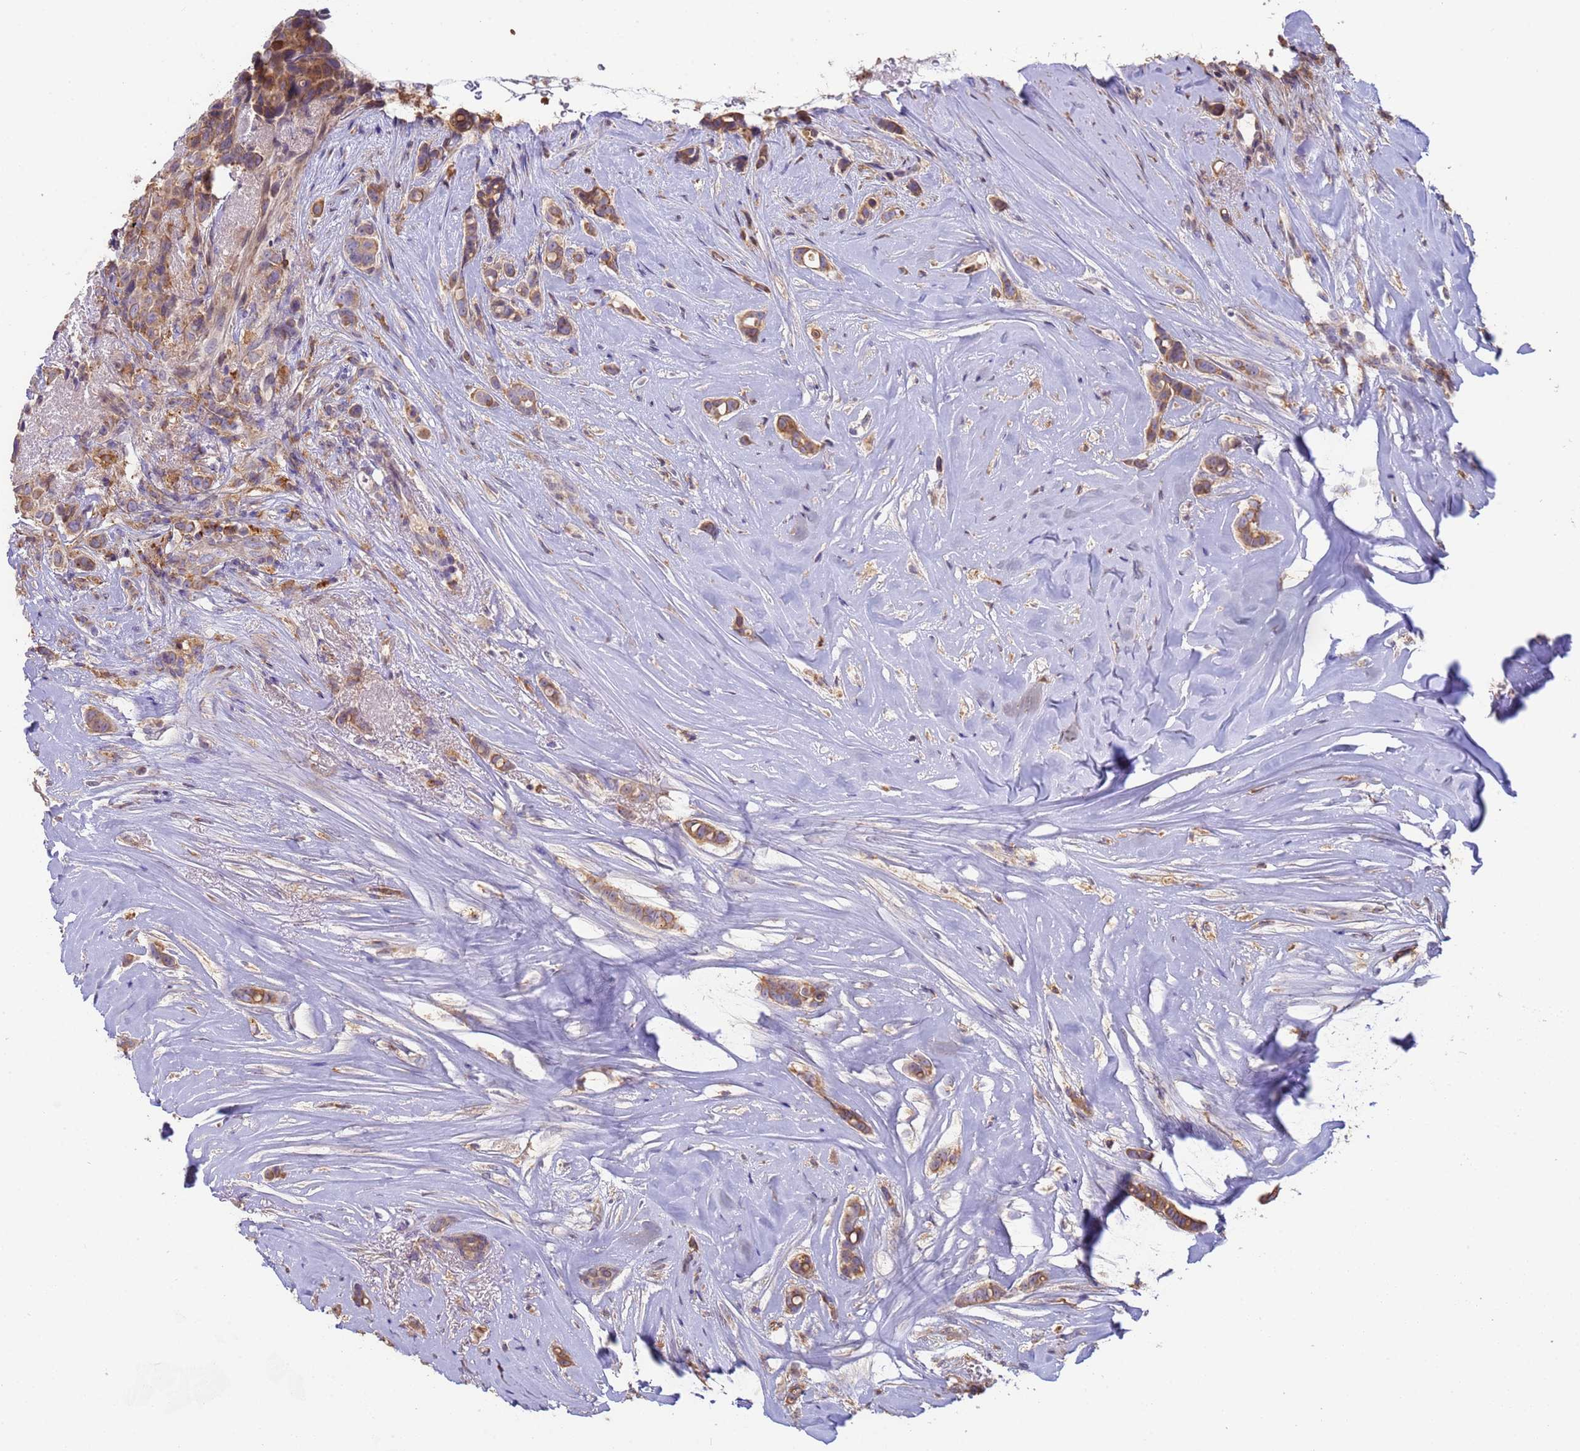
{"staining": {"intensity": "moderate", "quantity": ">75%", "location": "cytoplasmic/membranous"}, "tissue": "breast cancer", "cell_type": "Tumor cells", "image_type": "cancer", "snomed": [{"axis": "morphology", "description": "Lobular carcinoma"}, {"axis": "topography", "description": "Breast"}], "caption": "Immunohistochemistry histopathology image of neoplastic tissue: human breast lobular carcinoma stained using IHC reveals medium levels of moderate protein expression localized specifically in the cytoplasmic/membranous of tumor cells, appearing as a cytoplasmic/membranous brown color.", "gene": "M6PR", "patient": {"sex": "female", "age": 51}}